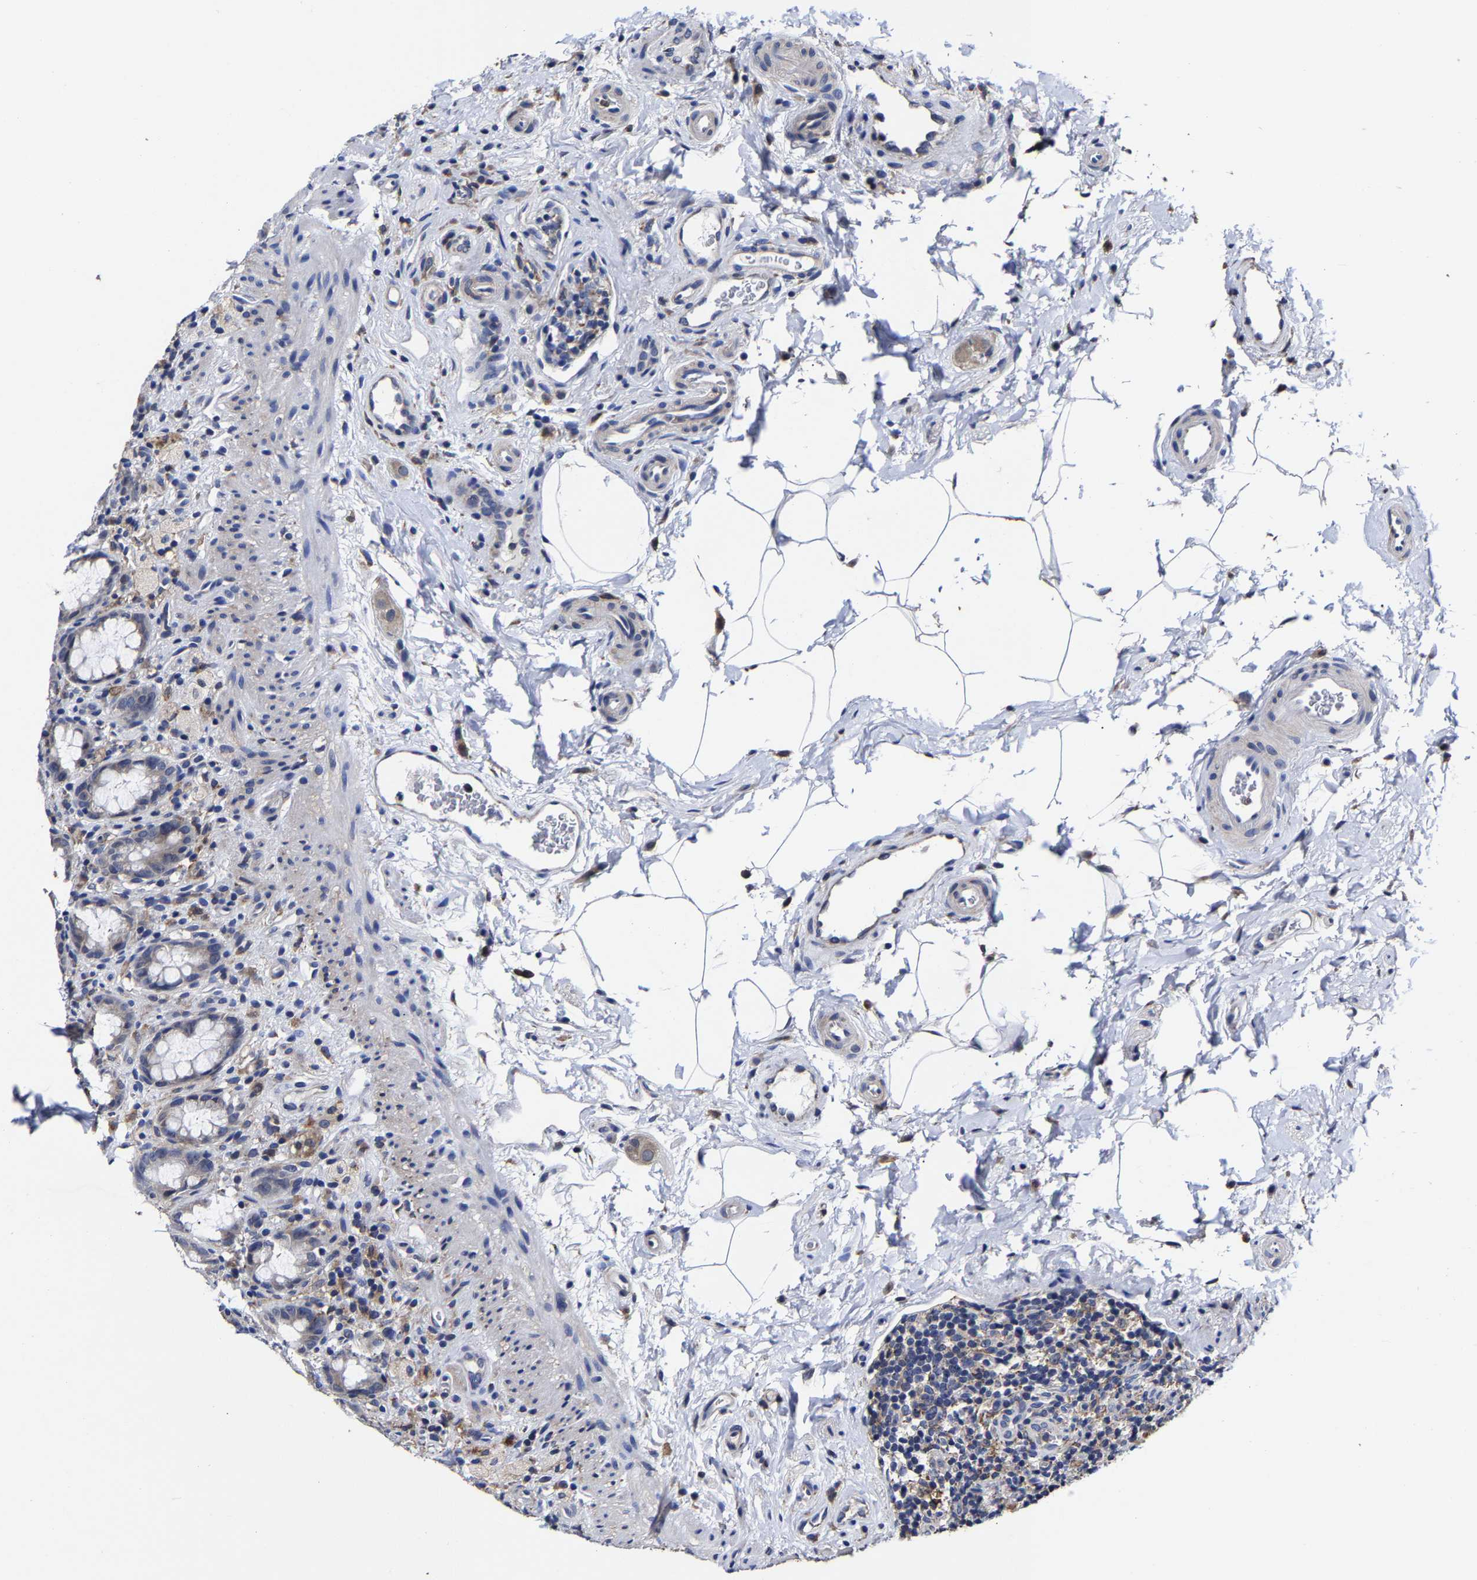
{"staining": {"intensity": "negative", "quantity": "none", "location": "none"}, "tissue": "rectum", "cell_type": "Glandular cells", "image_type": "normal", "snomed": [{"axis": "morphology", "description": "Normal tissue, NOS"}, {"axis": "topography", "description": "Rectum"}], "caption": "Protein analysis of unremarkable rectum exhibits no significant expression in glandular cells. The staining is performed using DAB (3,3'-diaminobenzidine) brown chromogen with nuclei counter-stained in using hematoxylin.", "gene": "AASS", "patient": {"sex": "male", "age": 44}}